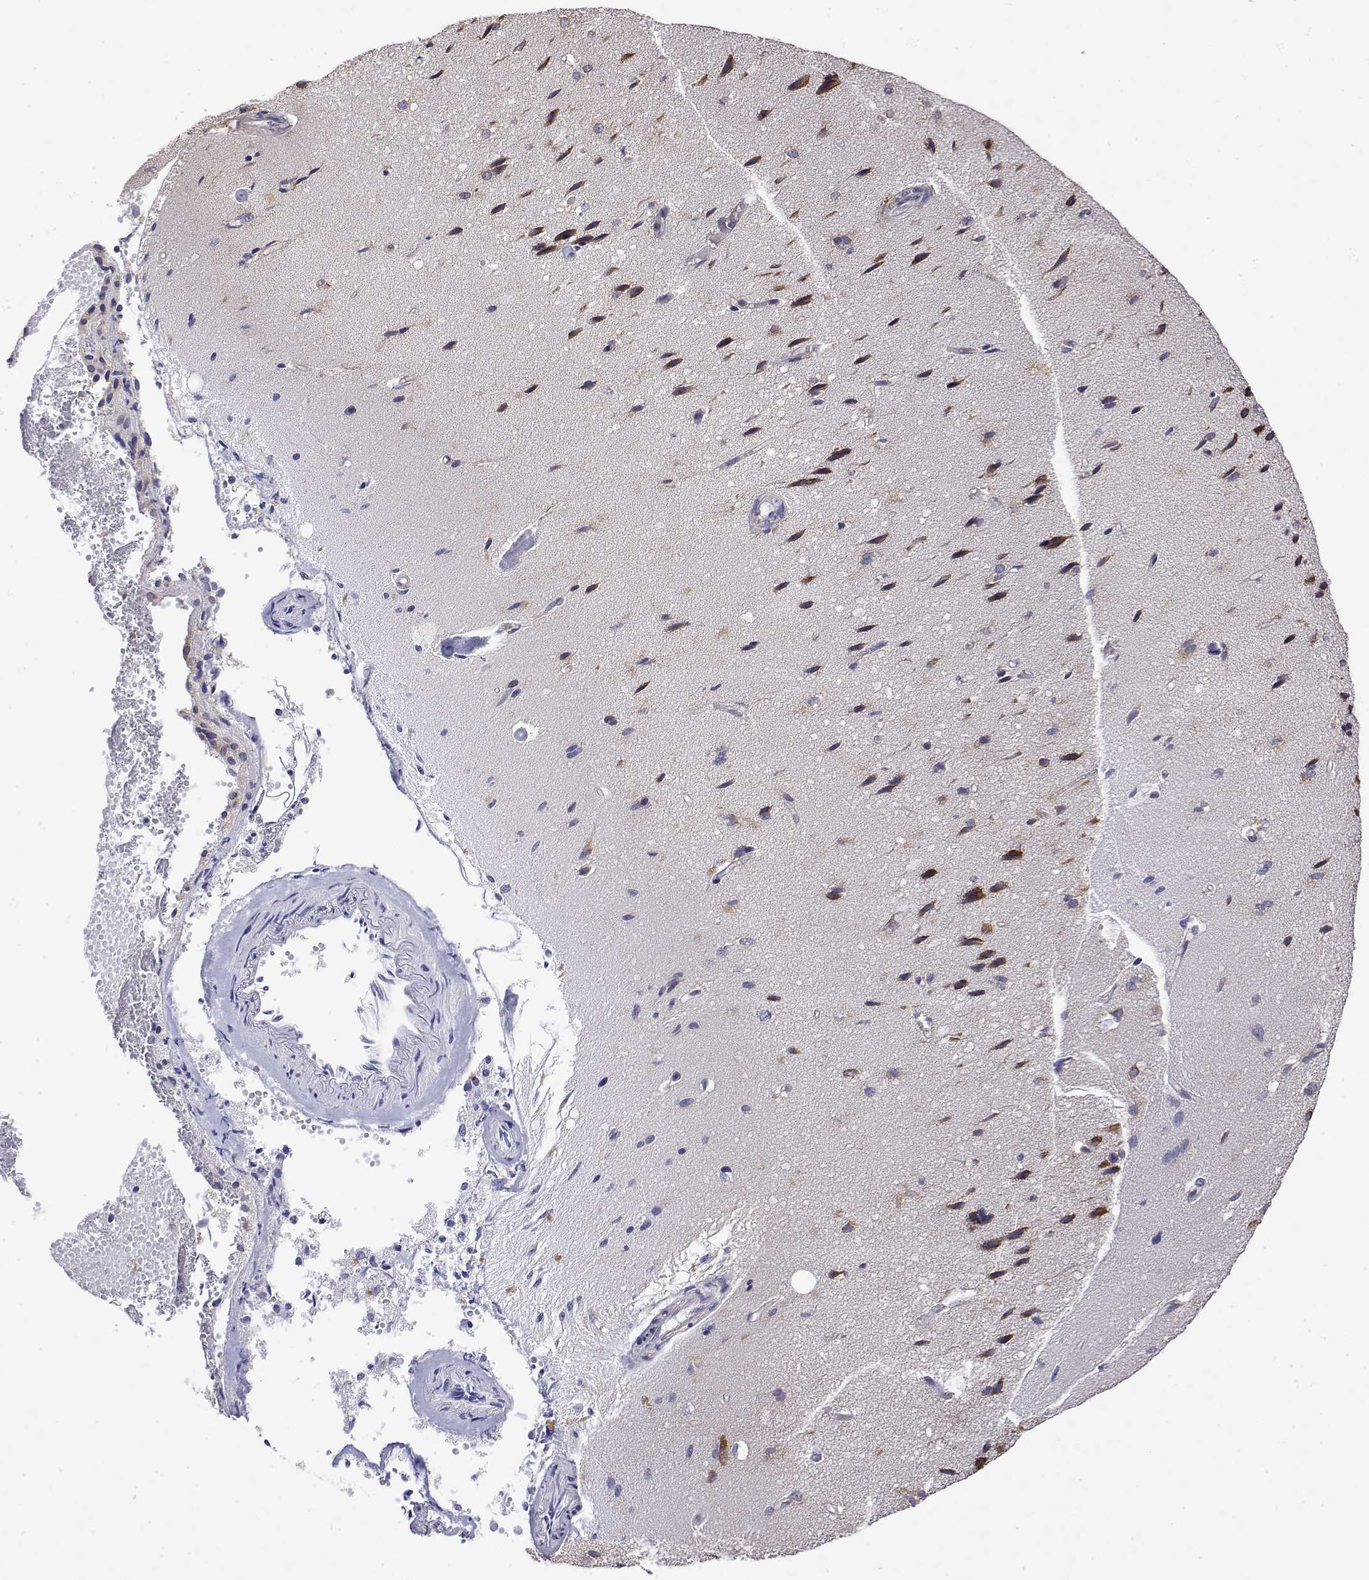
{"staining": {"intensity": "negative", "quantity": "none", "location": "none"}, "tissue": "cerebral cortex", "cell_type": "Endothelial cells", "image_type": "normal", "snomed": [{"axis": "morphology", "description": "Normal tissue, NOS"}, {"axis": "morphology", "description": "Glioma, malignant, High grade"}, {"axis": "topography", "description": "Cerebral cortex"}], "caption": "The micrograph shows no staining of endothelial cells in normal cerebral cortex.", "gene": "EEF1G", "patient": {"sex": "male", "age": 71}}